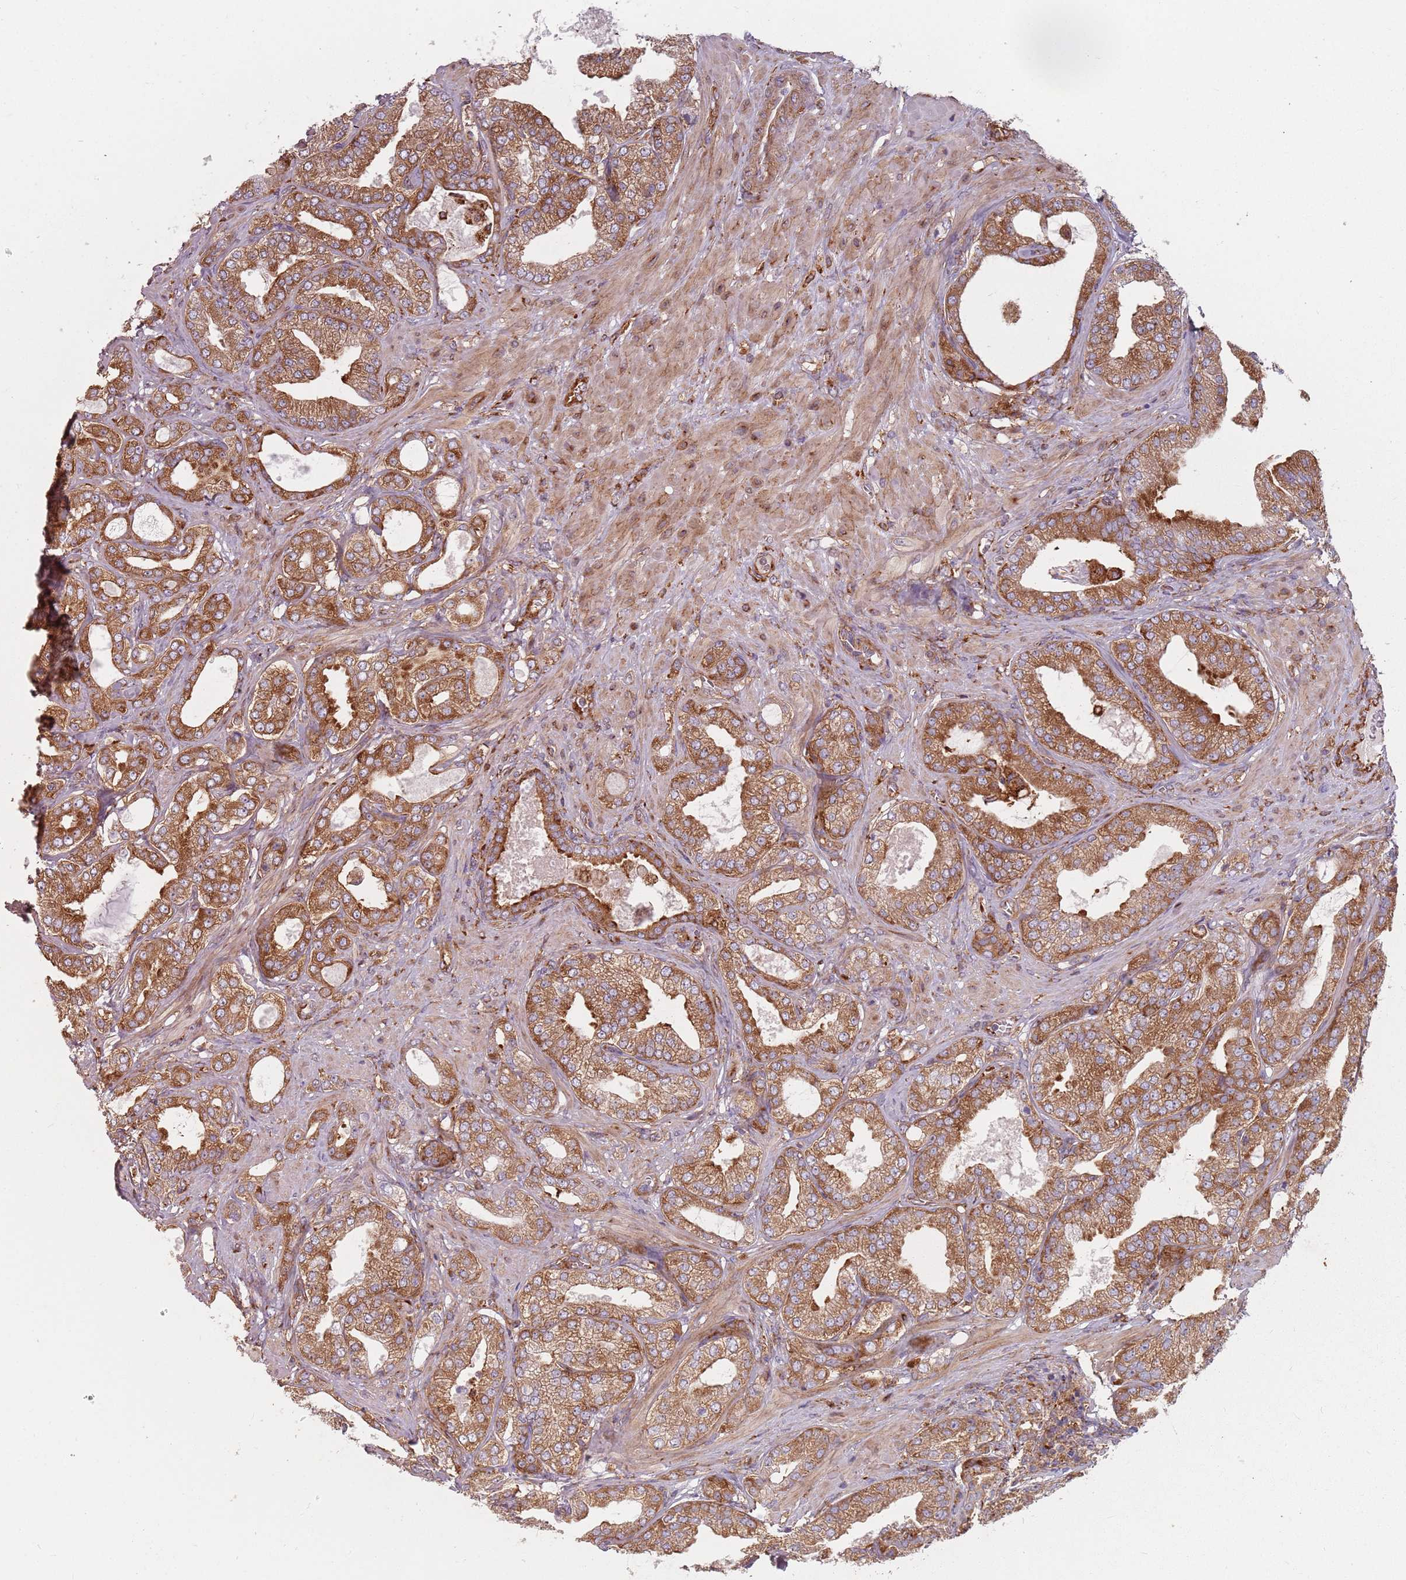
{"staining": {"intensity": "moderate", "quantity": ">75%", "location": "cytoplasmic/membranous"}, "tissue": "prostate cancer", "cell_type": "Tumor cells", "image_type": "cancer", "snomed": [{"axis": "morphology", "description": "Adenocarcinoma, Low grade"}, {"axis": "topography", "description": "Prostate"}], "caption": "This histopathology image displays prostate cancer stained with immunohistochemistry to label a protein in brown. The cytoplasmic/membranous of tumor cells show moderate positivity for the protein. Nuclei are counter-stained blue.", "gene": "TPD52L2", "patient": {"sex": "male", "age": 63}}